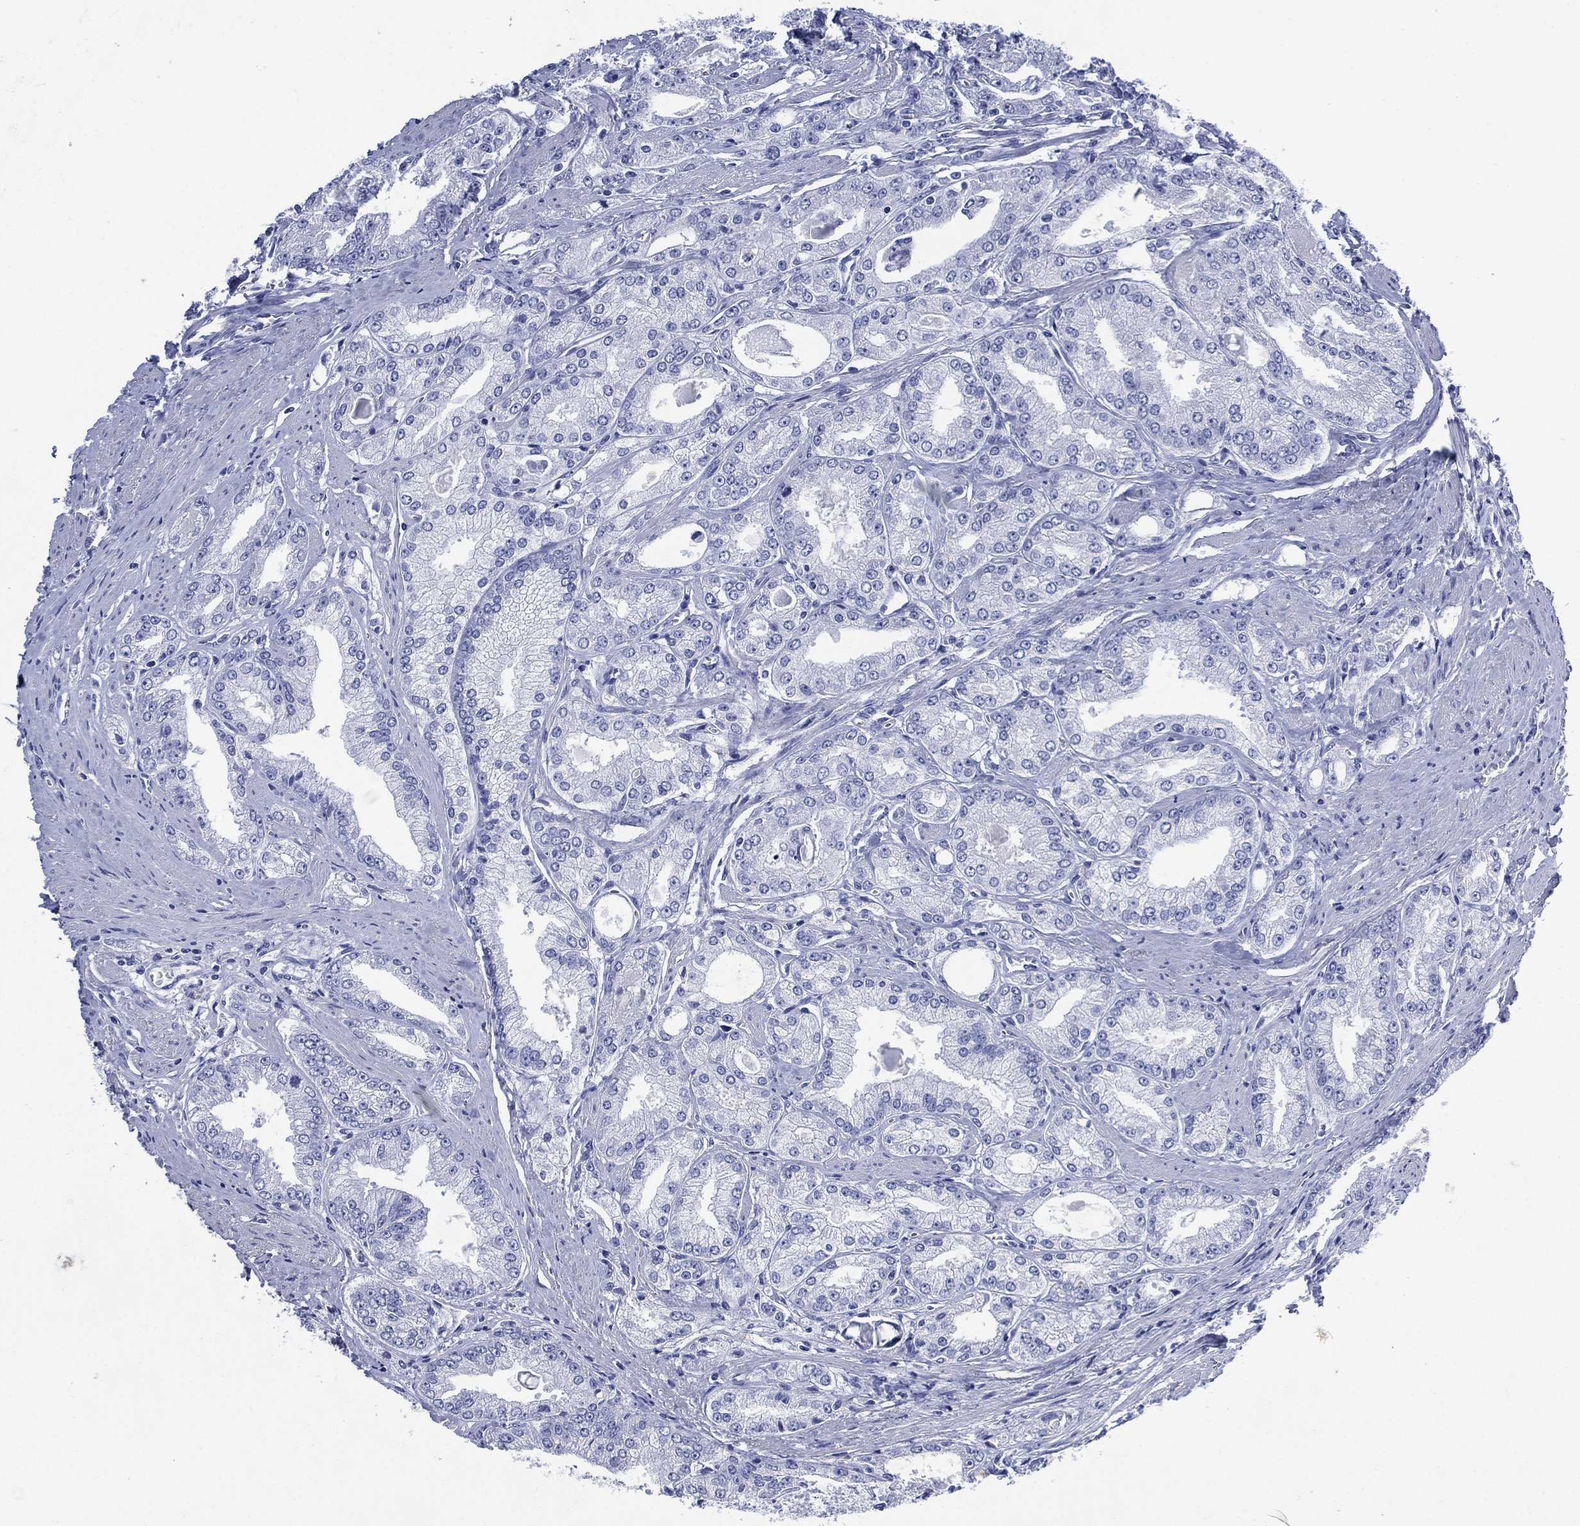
{"staining": {"intensity": "negative", "quantity": "none", "location": "none"}, "tissue": "prostate cancer", "cell_type": "Tumor cells", "image_type": "cancer", "snomed": [{"axis": "morphology", "description": "Adenocarcinoma, NOS"}, {"axis": "morphology", "description": "Adenocarcinoma, High grade"}, {"axis": "topography", "description": "Prostate"}], "caption": "Prostate cancer (high-grade adenocarcinoma) was stained to show a protein in brown. There is no significant staining in tumor cells.", "gene": "SIGLECL1", "patient": {"sex": "male", "age": 70}}